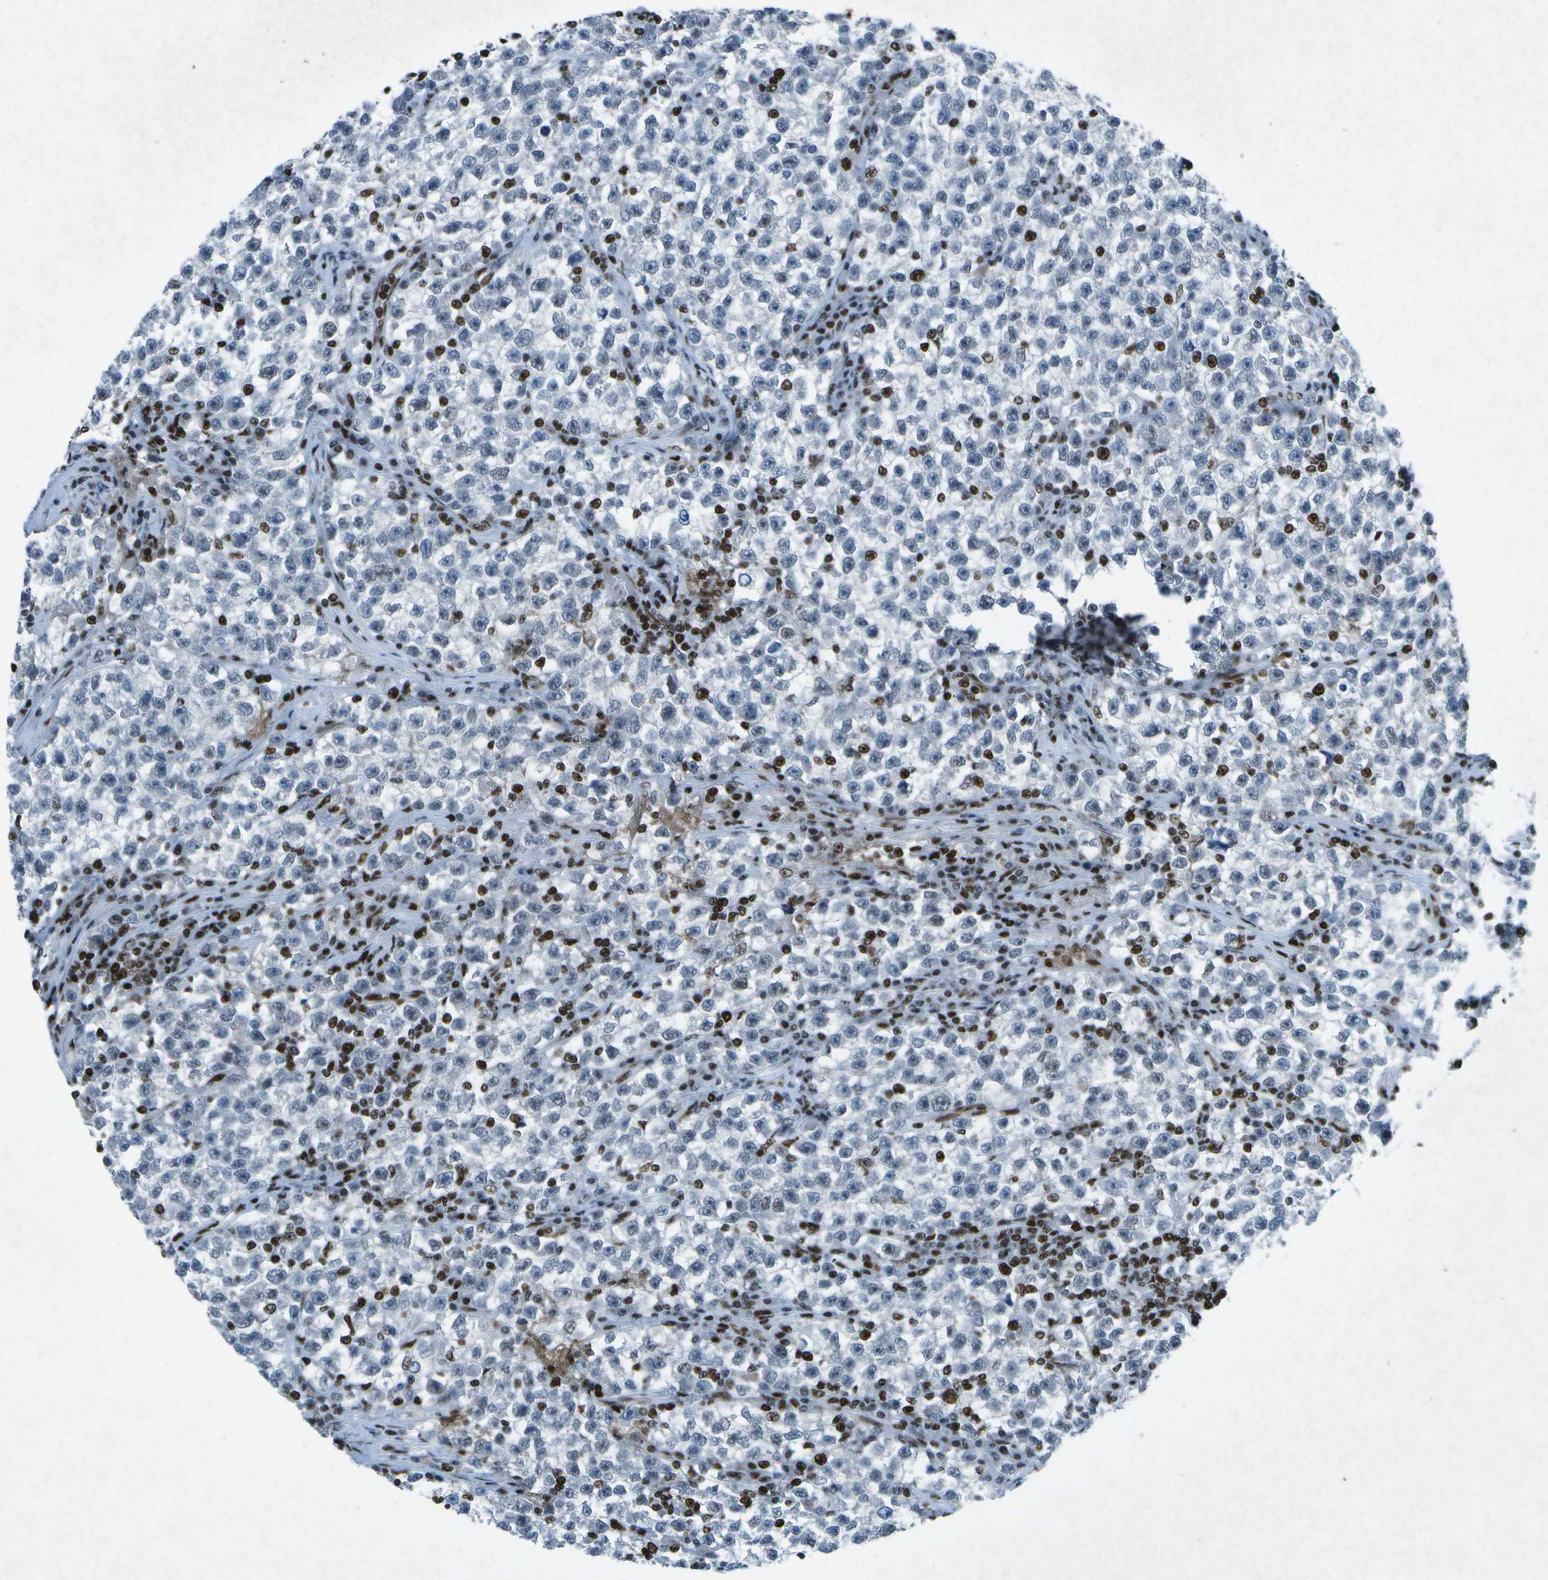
{"staining": {"intensity": "negative", "quantity": "none", "location": "none"}, "tissue": "testis cancer", "cell_type": "Tumor cells", "image_type": "cancer", "snomed": [{"axis": "morphology", "description": "Seminoma, NOS"}, {"axis": "topography", "description": "Testis"}], "caption": "Immunohistochemical staining of human seminoma (testis) shows no significant expression in tumor cells.", "gene": "MTA2", "patient": {"sex": "male", "age": 22}}